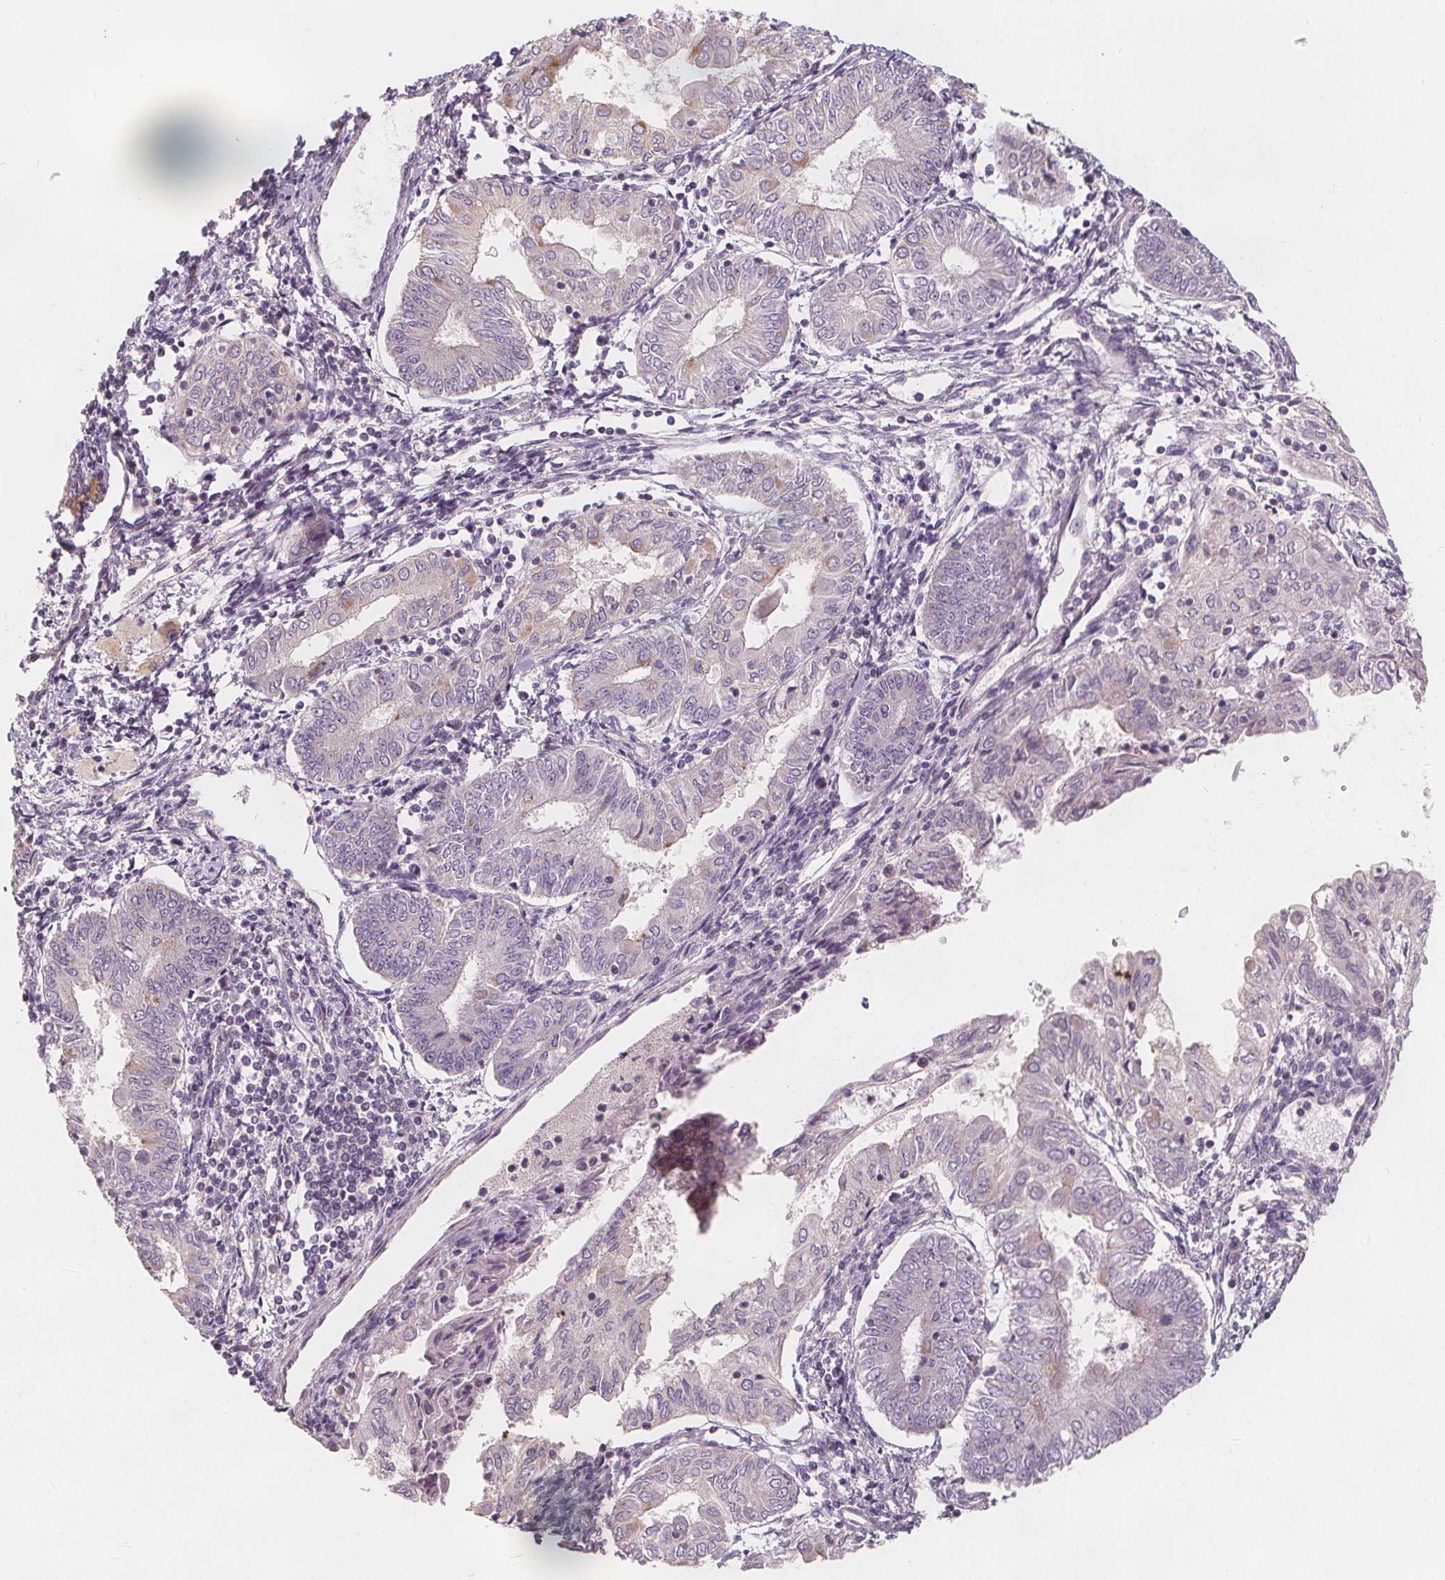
{"staining": {"intensity": "weak", "quantity": "<25%", "location": "cytoplasmic/membranous"}, "tissue": "endometrial cancer", "cell_type": "Tumor cells", "image_type": "cancer", "snomed": [{"axis": "morphology", "description": "Adenocarcinoma, NOS"}, {"axis": "topography", "description": "Endometrium"}], "caption": "The image reveals no staining of tumor cells in adenocarcinoma (endometrial).", "gene": "DRC3", "patient": {"sex": "female", "age": 68}}